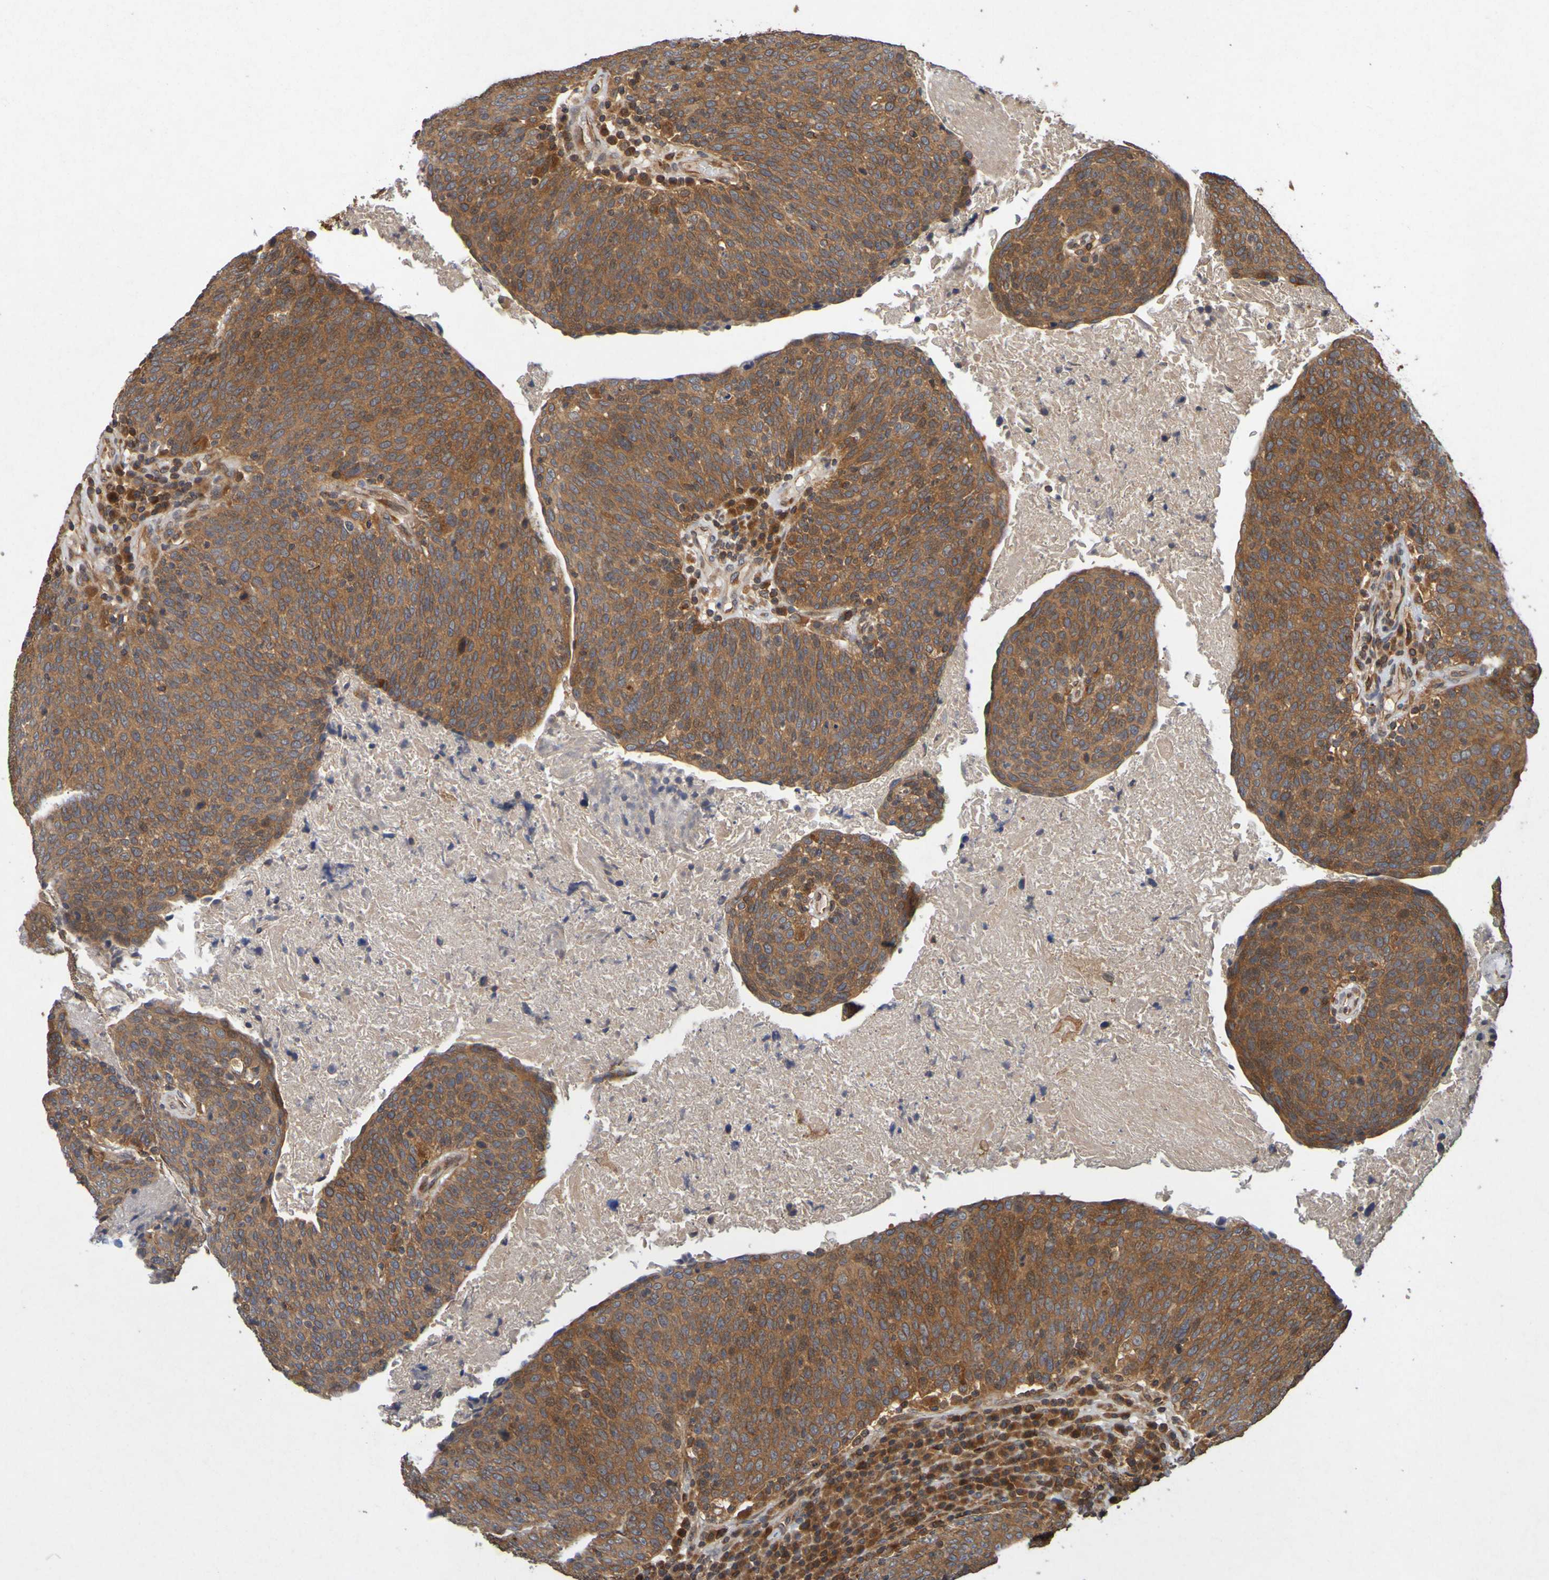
{"staining": {"intensity": "strong", "quantity": ">75%", "location": "cytoplasmic/membranous"}, "tissue": "head and neck cancer", "cell_type": "Tumor cells", "image_type": "cancer", "snomed": [{"axis": "morphology", "description": "Squamous cell carcinoma, NOS"}, {"axis": "morphology", "description": "Squamous cell carcinoma, metastatic, NOS"}, {"axis": "topography", "description": "Lymph node"}, {"axis": "topography", "description": "Head-Neck"}], "caption": "A brown stain labels strong cytoplasmic/membranous staining of a protein in human head and neck cancer tumor cells. (brown staining indicates protein expression, while blue staining denotes nuclei).", "gene": "OCRL", "patient": {"sex": "male", "age": 62}}